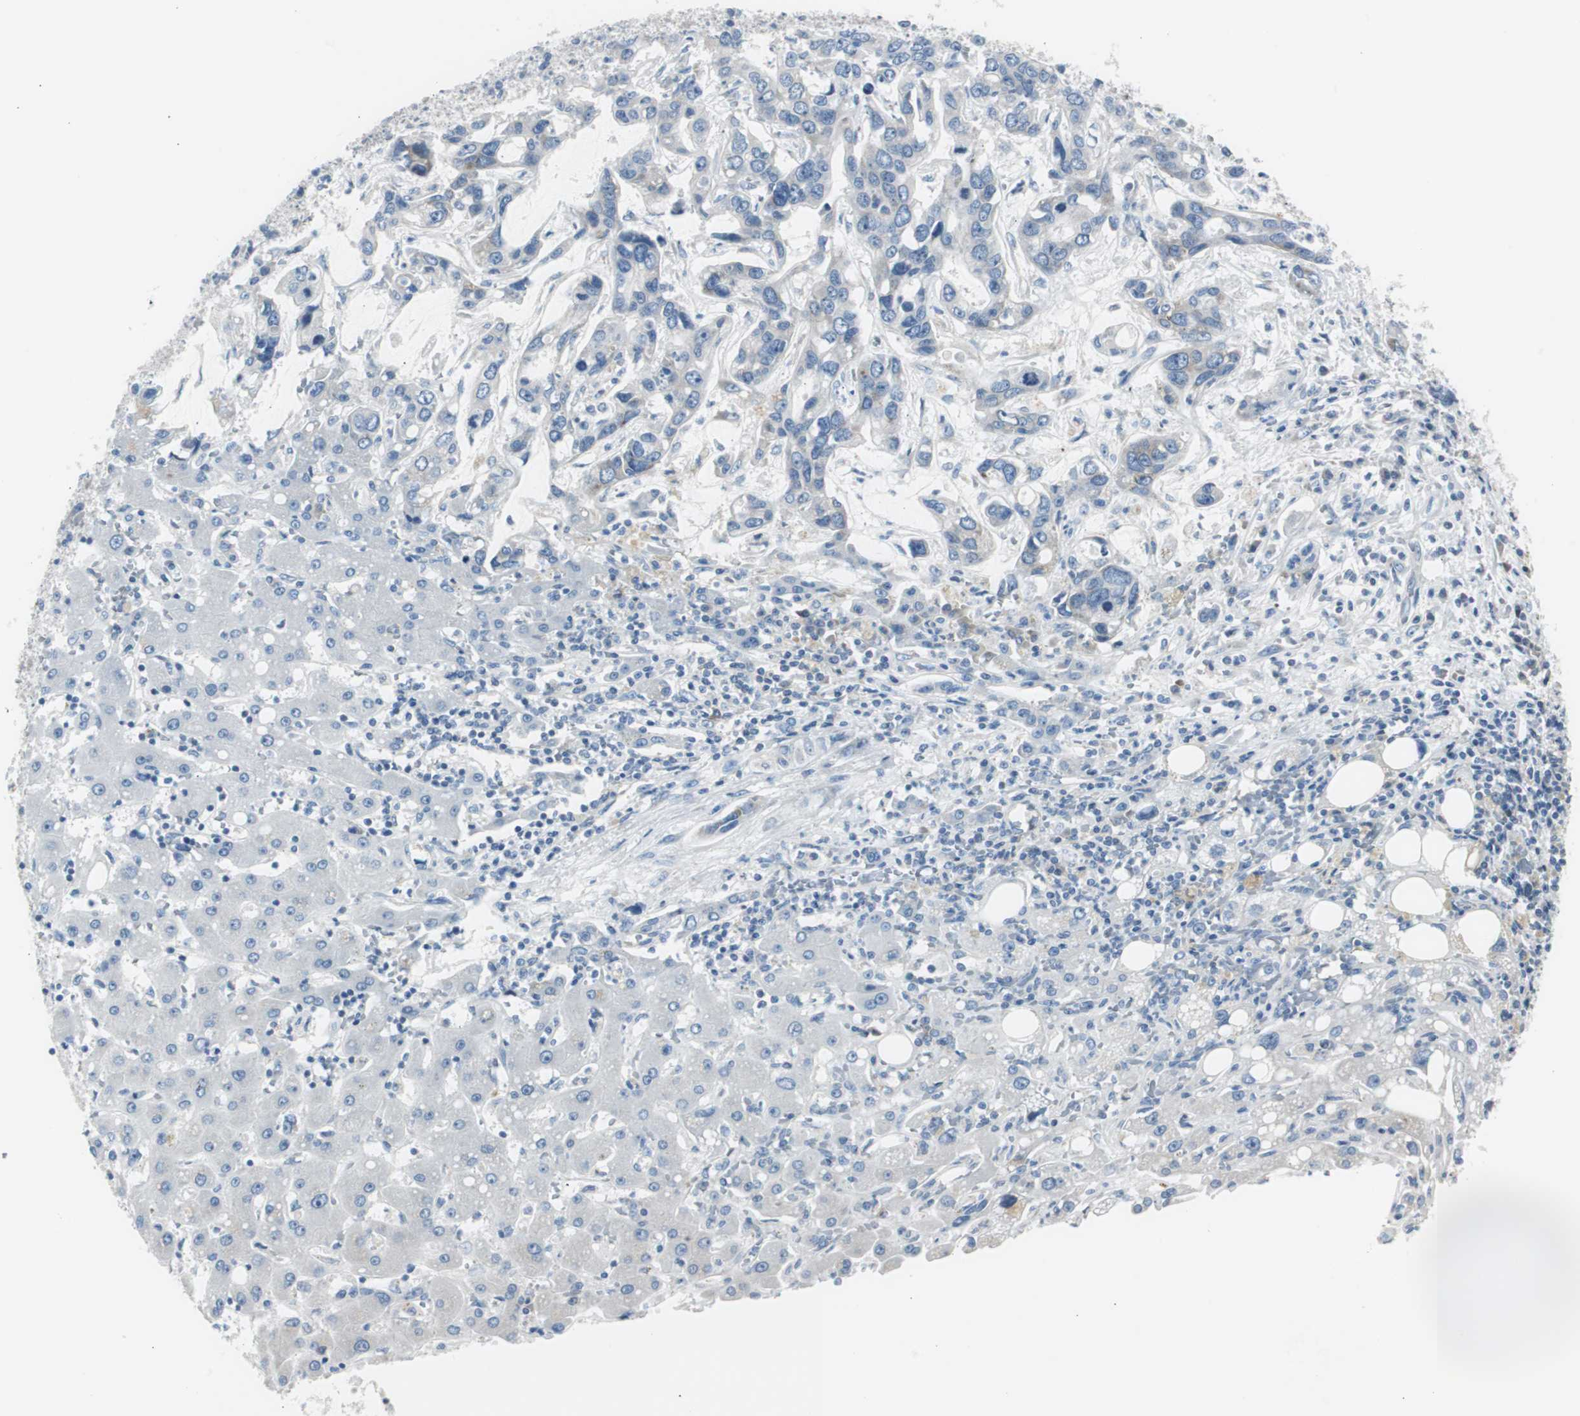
{"staining": {"intensity": "negative", "quantity": "none", "location": "none"}, "tissue": "liver cancer", "cell_type": "Tumor cells", "image_type": "cancer", "snomed": [{"axis": "morphology", "description": "Cholangiocarcinoma"}, {"axis": "topography", "description": "Liver"}], "caption": "The immunohistochemistry image has no significant positivity in tumor cells of cholangiocarcinoma (liver) tissue.", "gene": "RPS12", "patient": {"sex": "female", "age": 65}}